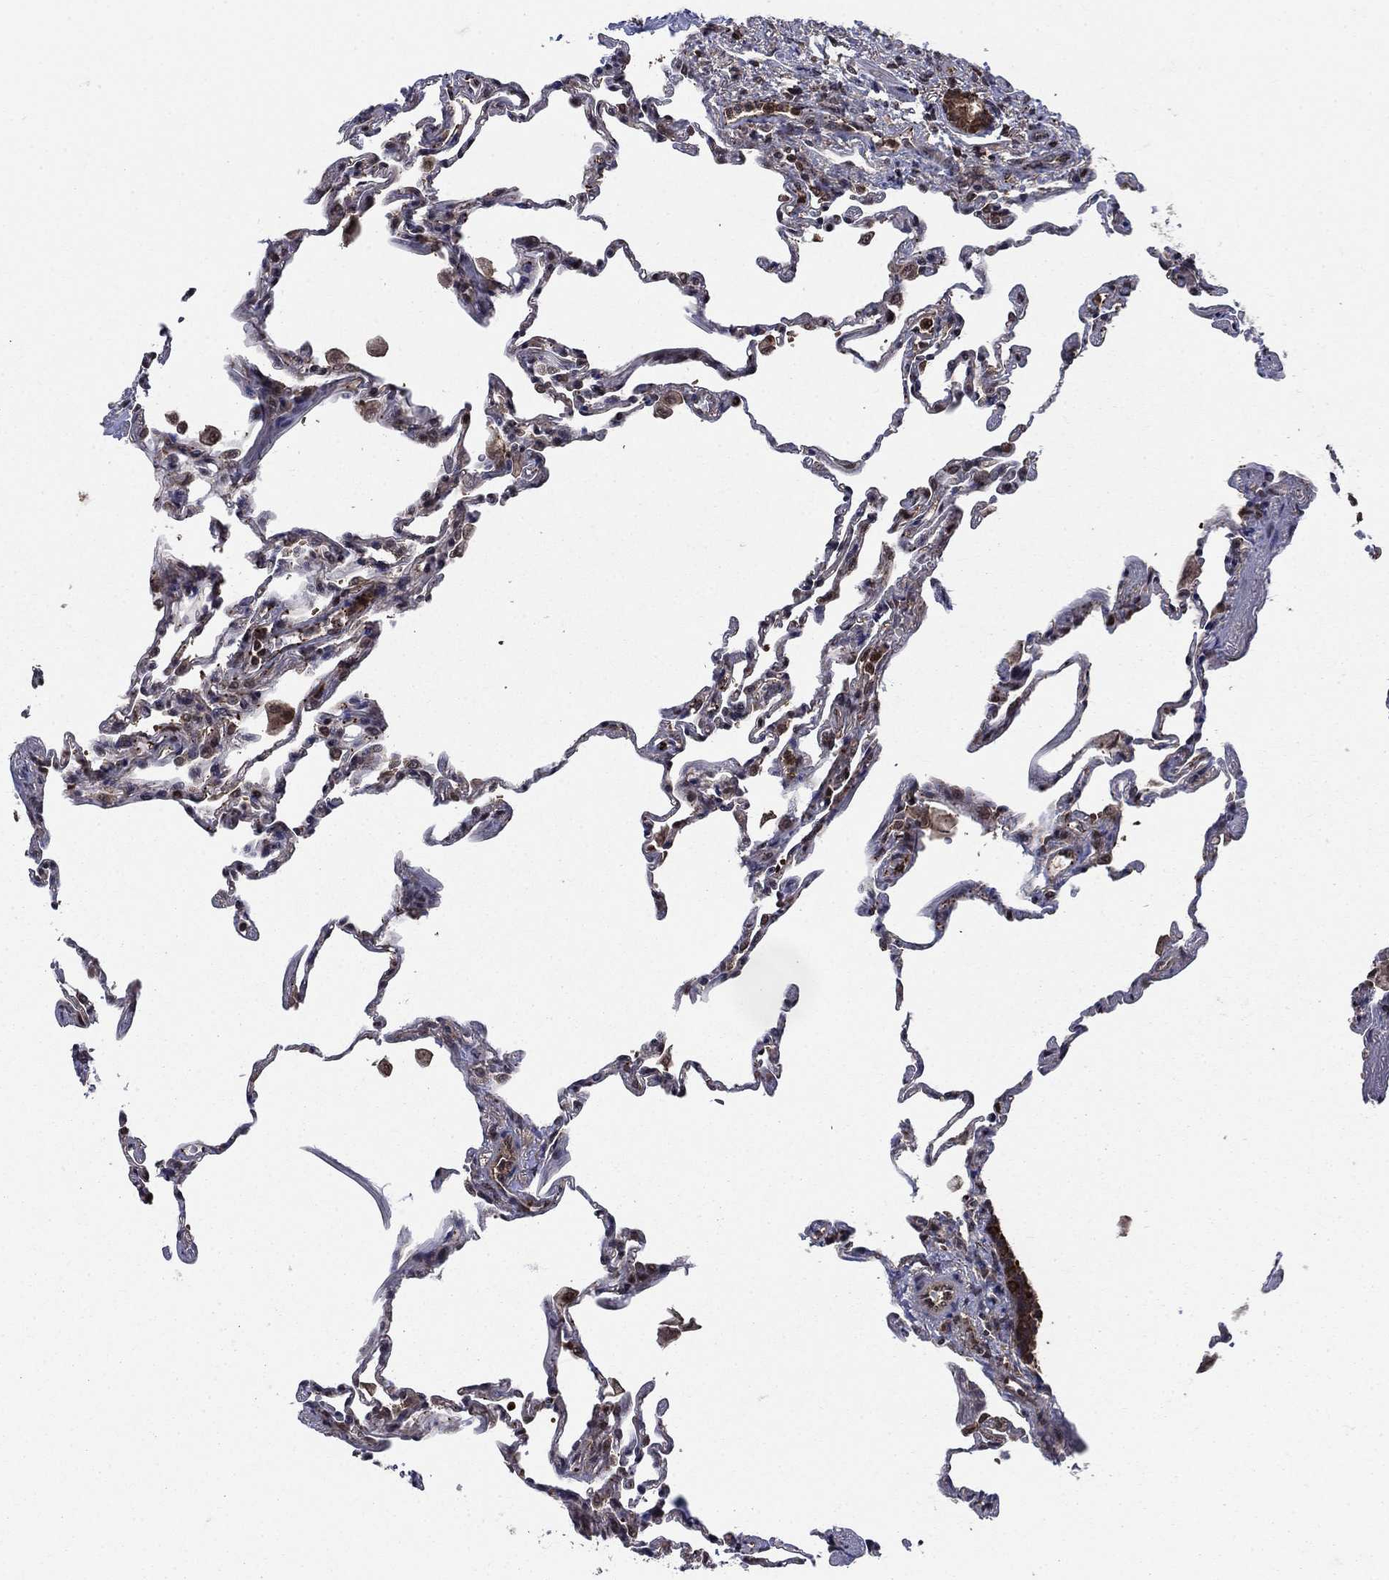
{"staining": {"intensity": "moderate", "quantity": "<25%", "location": "cytoplasmic/membranous"}, "tissue": "lung", "cell_type": "Alveolar cells", "image_type": "normal", "snomed": [{"axis": "morphology", "description": "Normal tissue, NOS"}, {"axis": "topography", "description": "Lung"}], "caption": "This is a micrograph of immunohistochemistry (IHC) staining of benign lung, which shows moderate staining in the cytoplasmic/membranous of alveolar cells.", "gene": "CACYBP", "patient": {"sex": "female", "age": 57}}